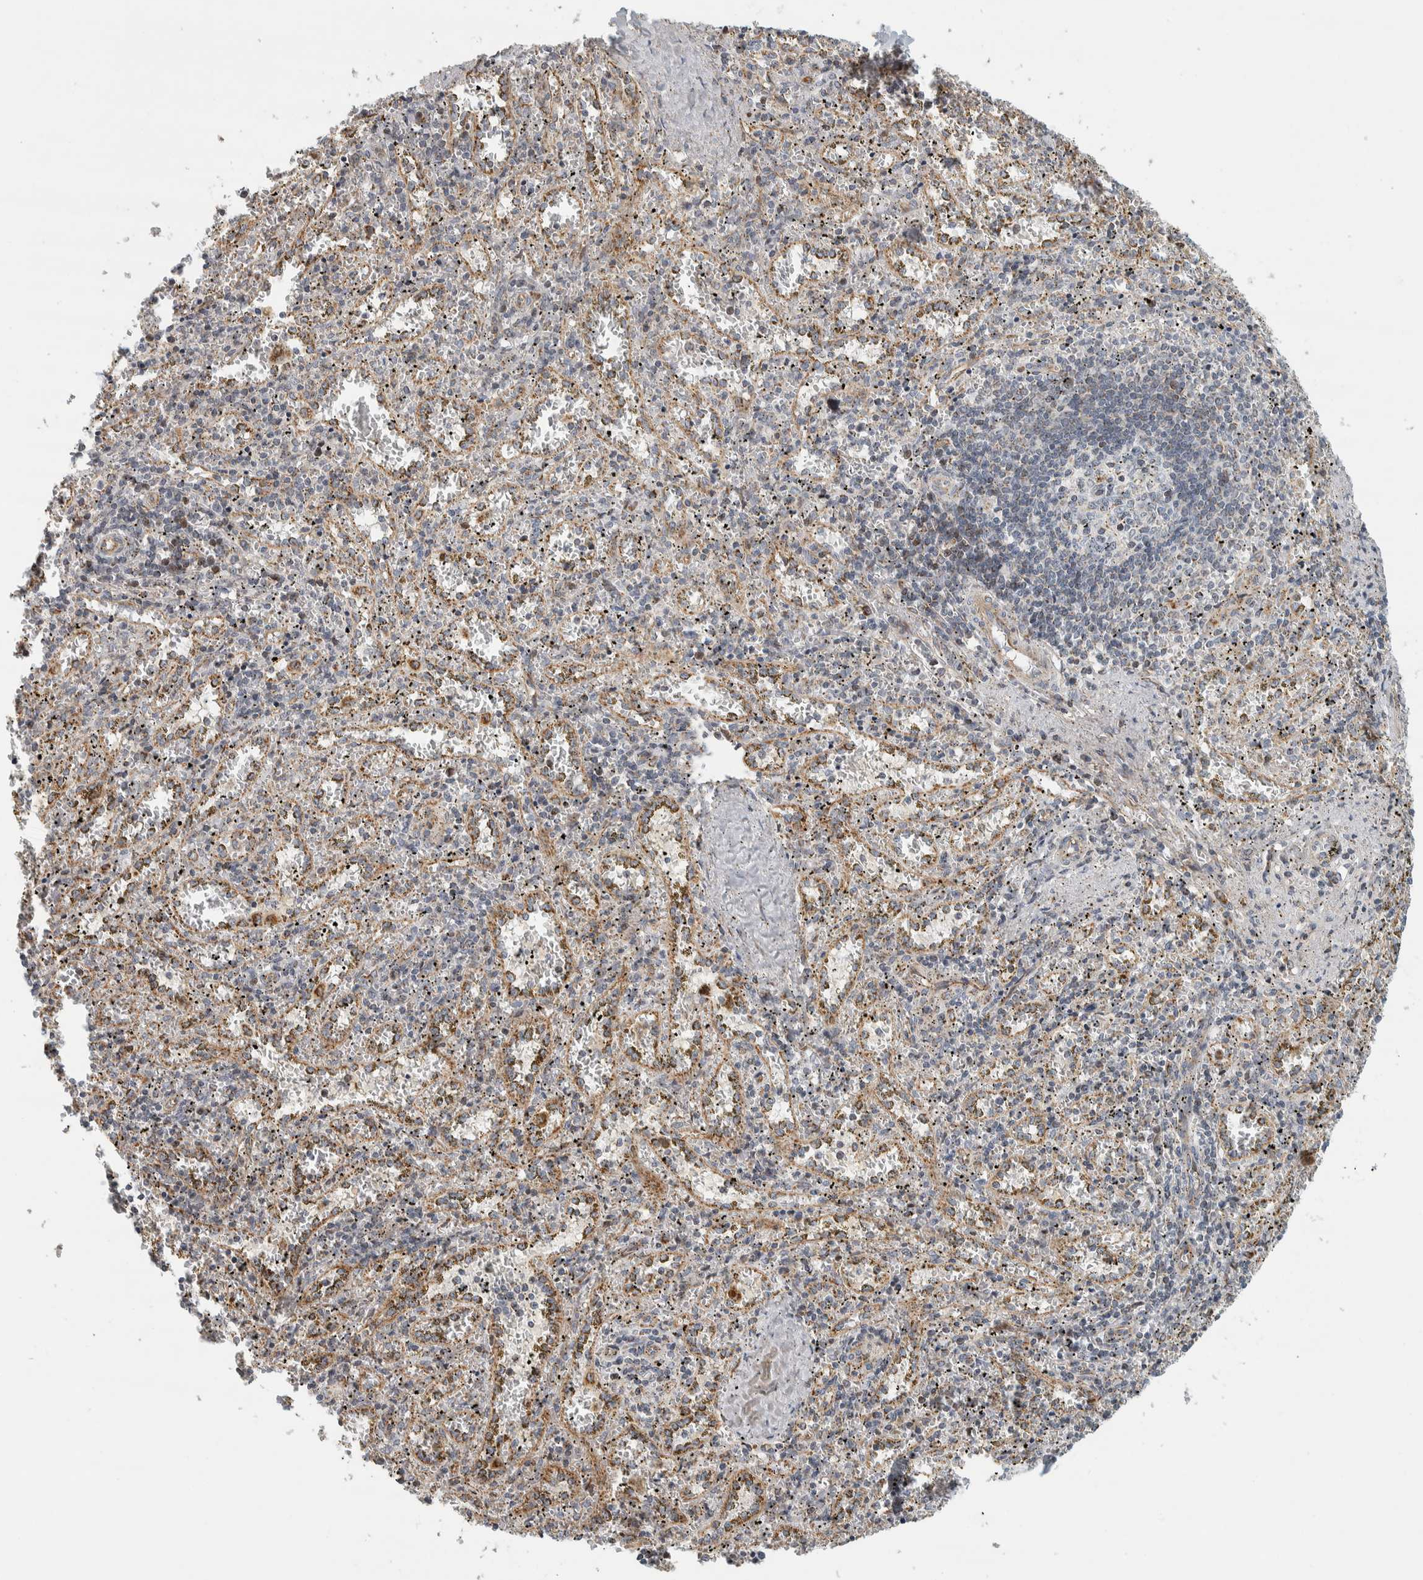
{"staining": {"intensity": "weak", "quantity": "<25%", "location": "cytoplasmic/membranous"}, "tissue": "spleen", "cell_type": "Cells in red pulp", "image_type": "normal", "snomed": [{"axis": "morphology", "description": "Normal tissue, NOS"}, {"axis": "topography", "description": "Spleen"}], "caption": "Cells in red pulp are negative for brown protein staining in normal spleen. (DAB immunohistochemistry (IHC) visualized using brightfield microscopy, high magnification).", "gene": "AFP", "patient": {"sex": "male", "age": 11}}